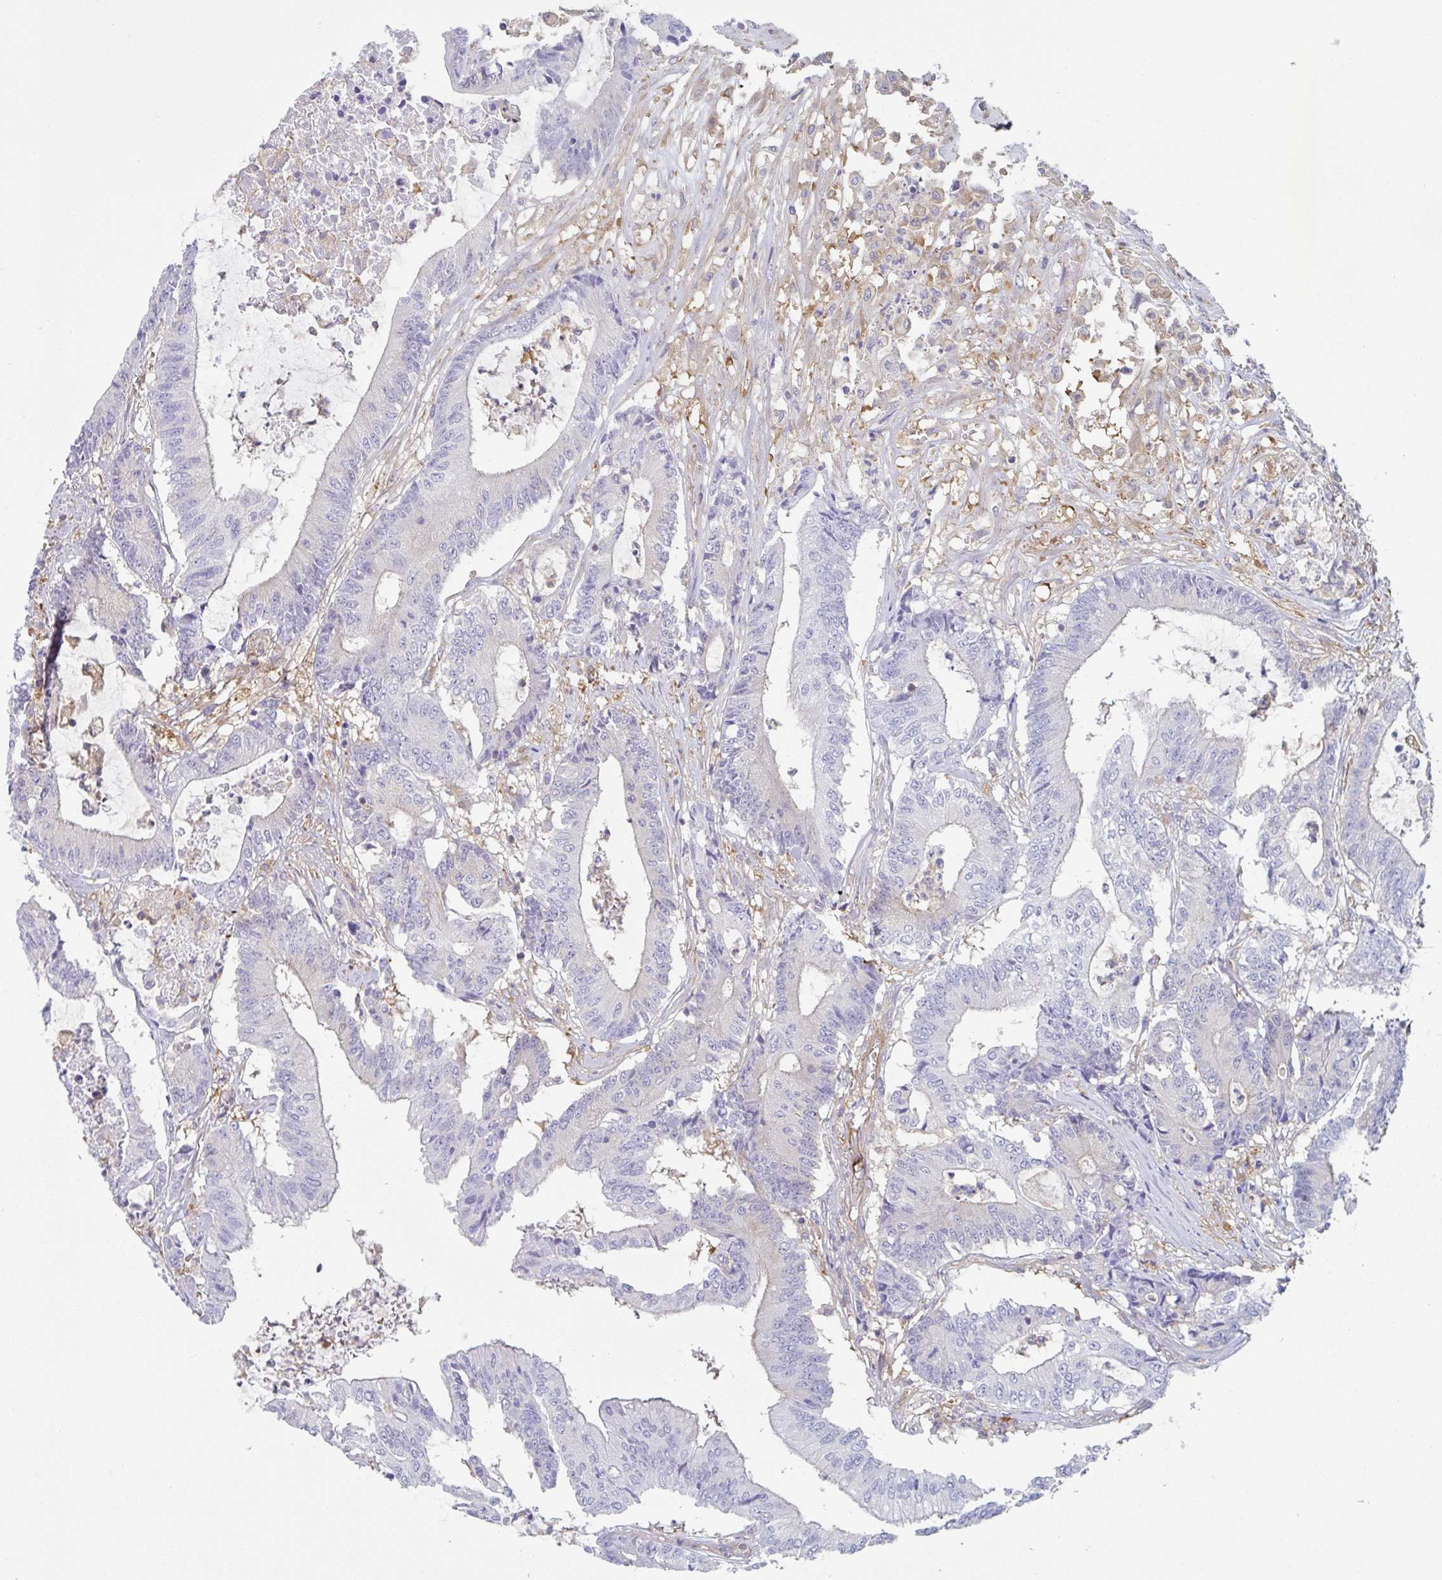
{"staining": {"intensity": "negative", "quantity": "none", "location": "none"}, "tissue": "colorectal cancer", "cell_type": "Tumor cells", "image_type": "cancer", "snomed": [{"axis": "morphology", "description": "Adenocarcinoma, NOS"}, {"axis": "topography", "description": "Colon"}], "caption": "This micrograph is of colorectal adenocarcinoma stained with immunohistochemistry (IHC) to label a protein in brown with the nuclei are counter-stained blue. There is no positivity in tumor cells.", "gene": "AMPD2", "patient": {"sex": "female", "age": 84}}